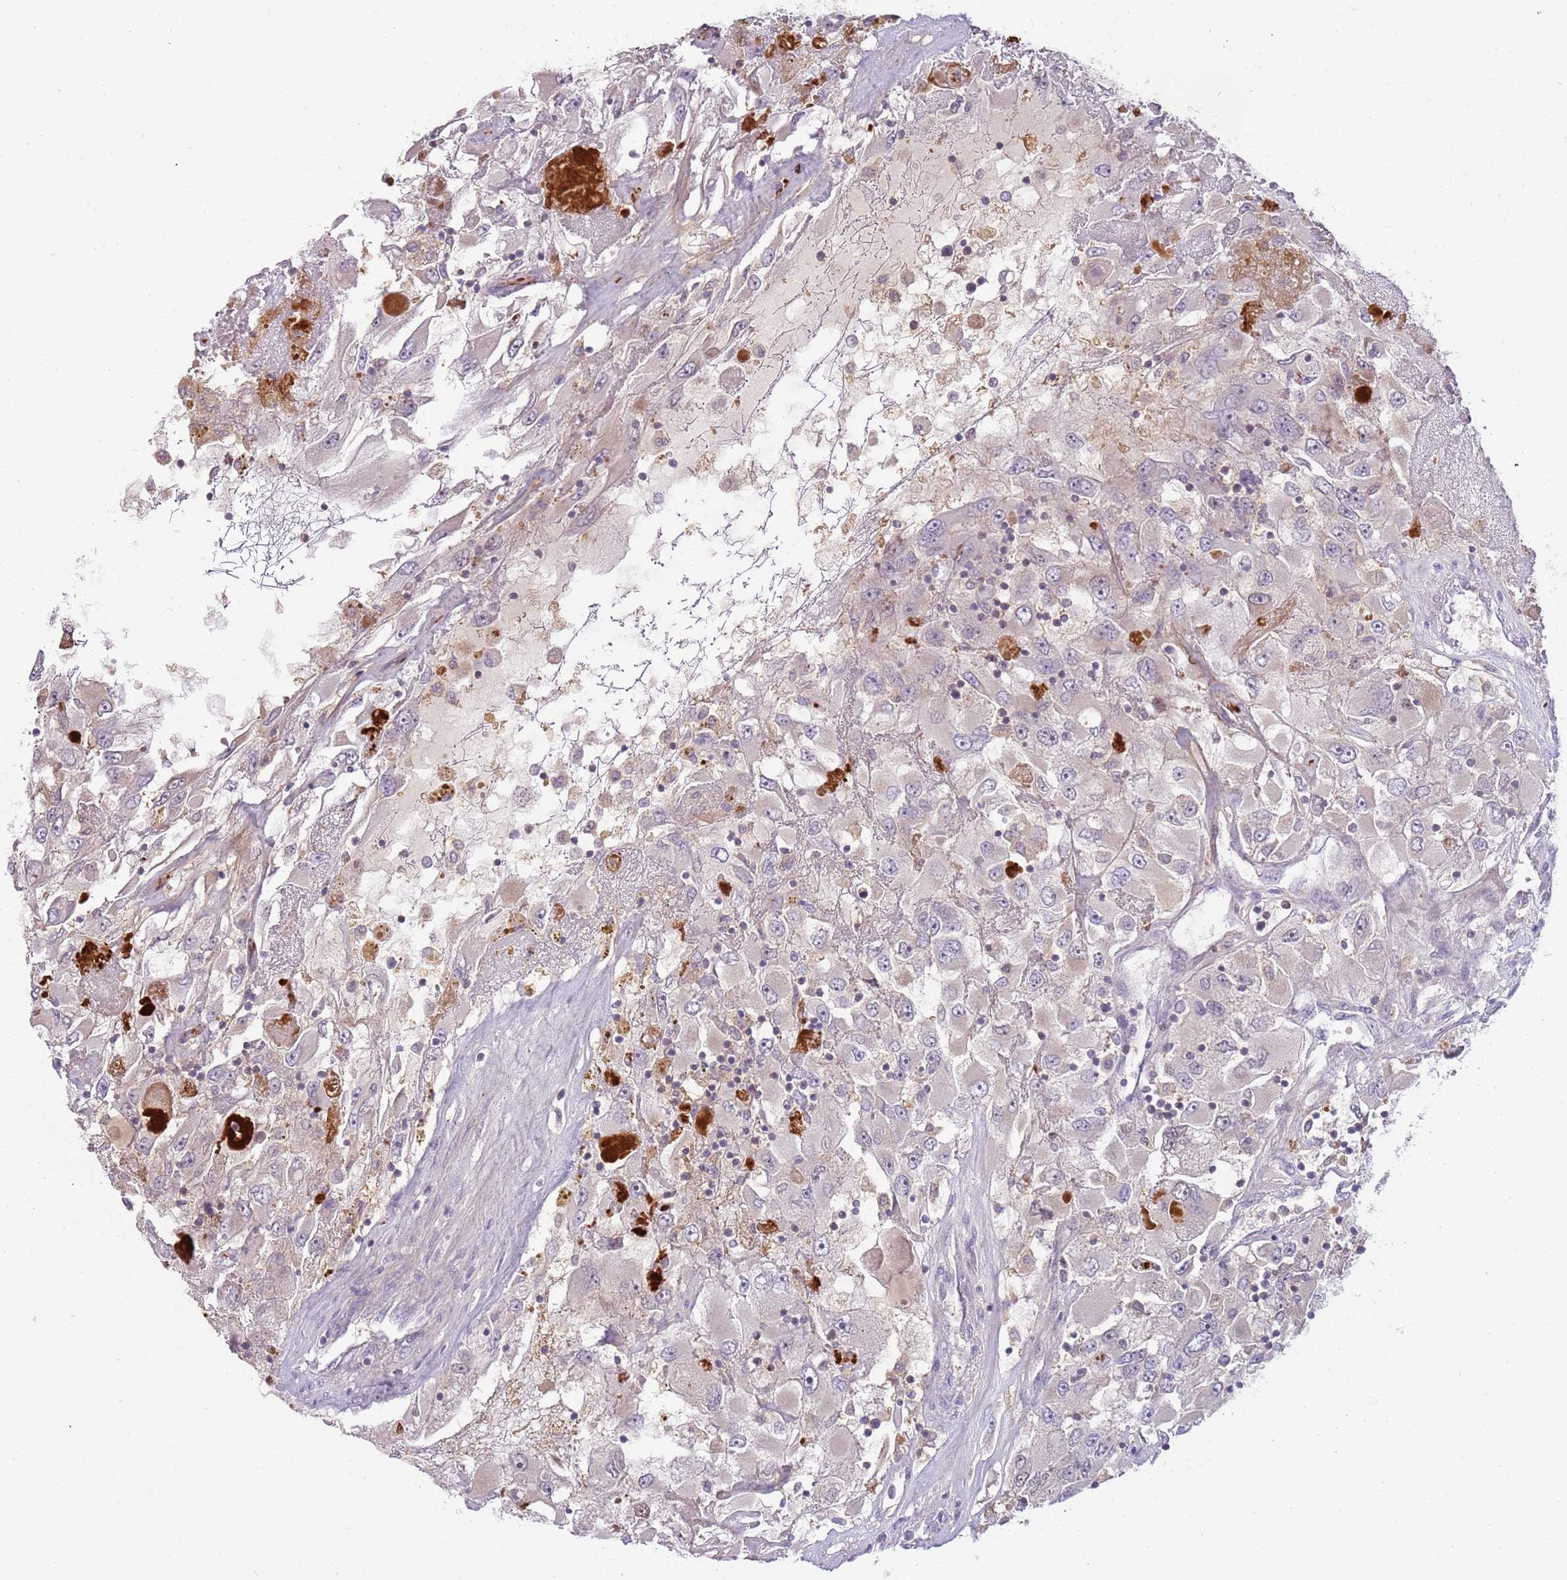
{"staining": {"intensity": "negative", "quantity": "none", "location": "none"}, "tissue": "renal cancer", "cell_type": "Tumor cells", "image_type": "cancer", "snomed": [{"axis": "morphology", "description": "Adenocarcinoma, NOS"}, {"axis": "topography", "description": "Kidney"}], "caption": "A photomicrograph of human renal cancer is negative for staining in tumor cells. (Immunohistochemistry, brightfield microscopy, high magnification).", "gene": "ARHGAP5", "patient": {"sex": "female", "age": 52}}